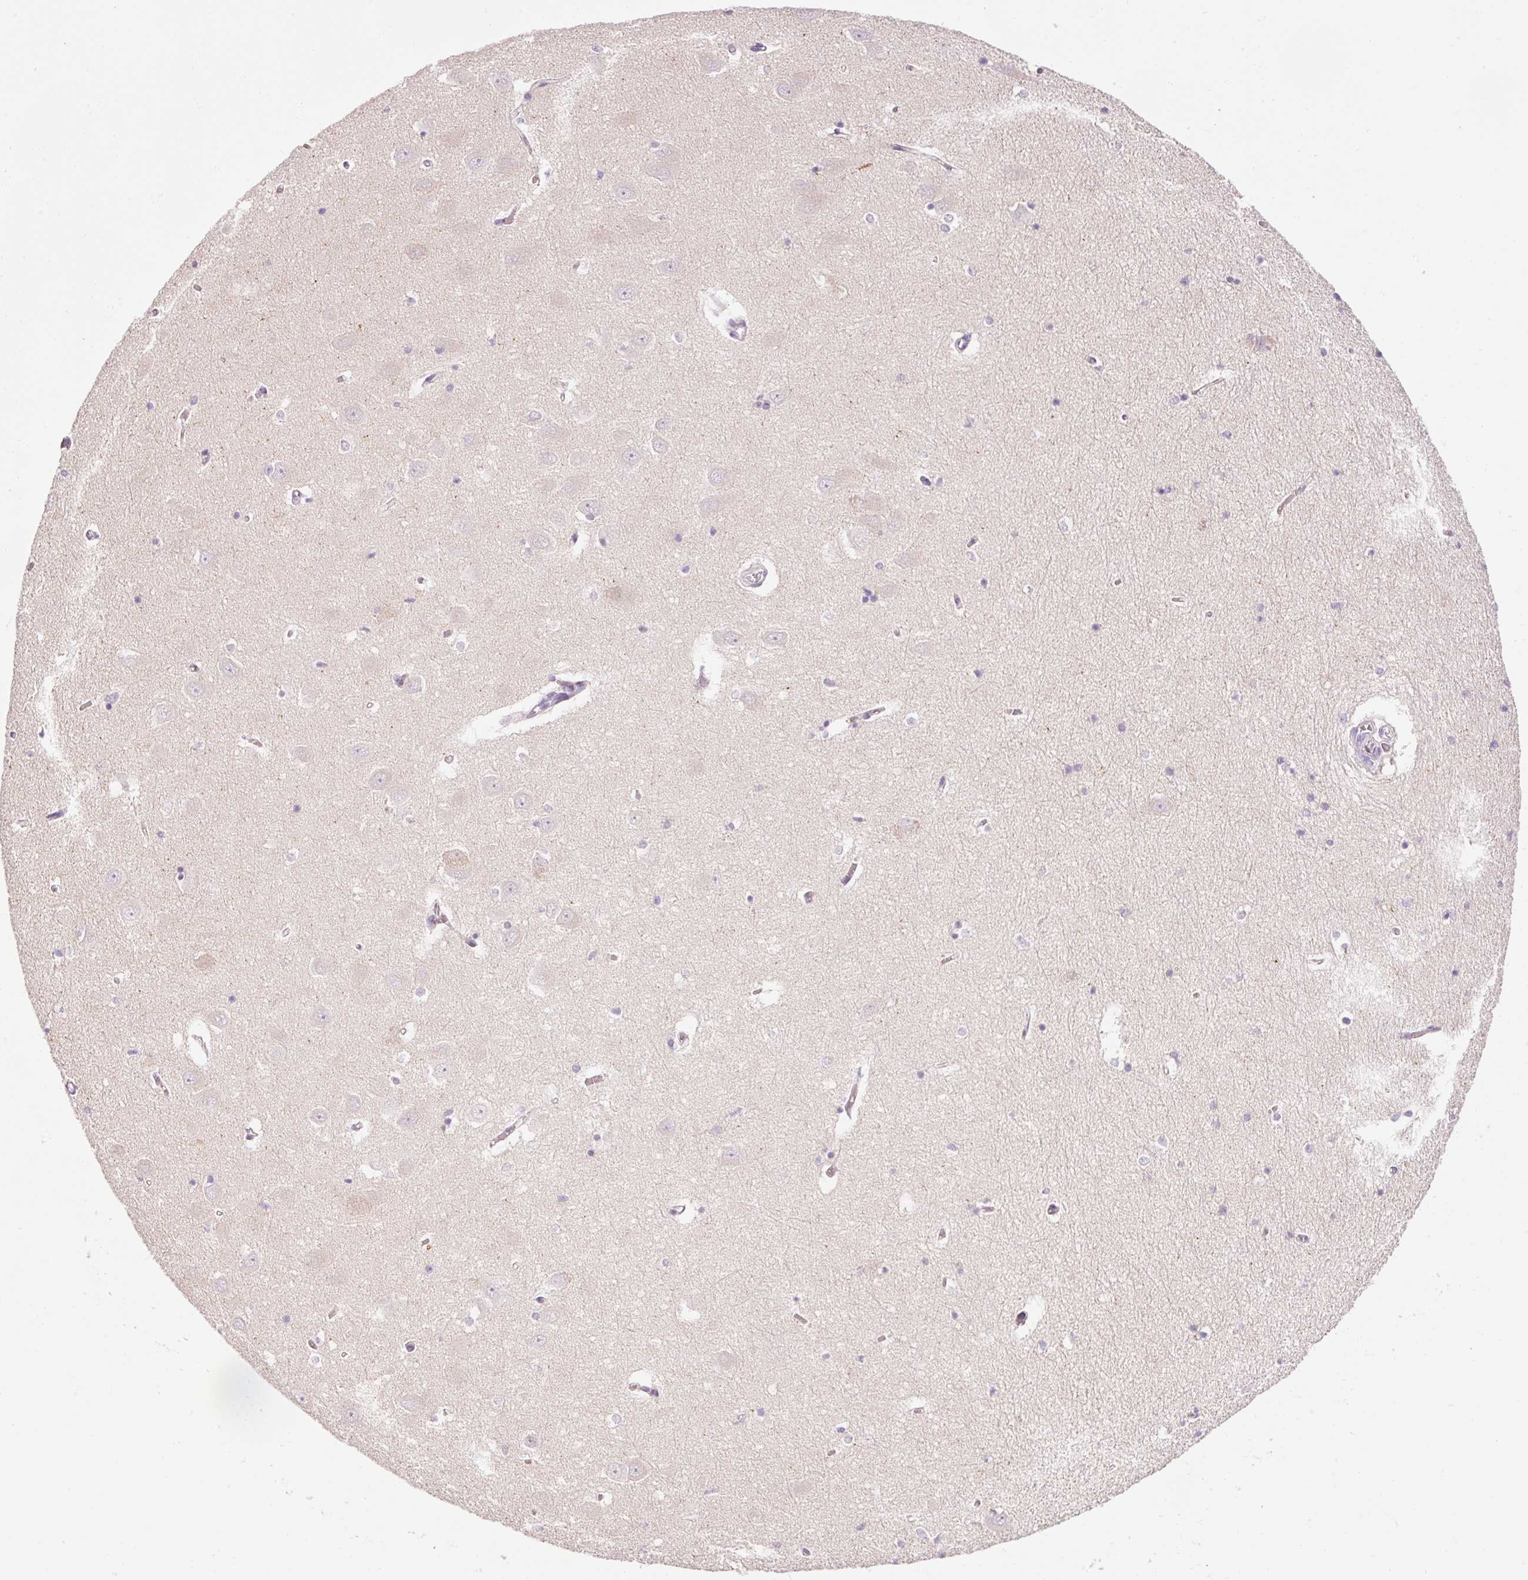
{"staining": {"intensity": "weak", "quantity": "<25%", "location": "cytoplasmic/membranous"}, "tissue": "hippocampus", "cell_type": "Glial cells", "image_type": "normal", "snomed": [{"axis": "morphology", "description": "Normal tissue, NOS"}, {"axis": "topography", "description": "Hippocampus"}], "caption": "Immunohistochemistry (IHC) of unremarkable human hippocampus exhibits no positivity in glial cells. (Stains: DAB (3,3'-diaminobenzidine) immunohistochemistry (IHC) with hematoxylin counter stain, Microscopy: brightfield microscopy at high magnification).", "gene": "DHRS11", "patient": {"sex": "male", "age": 70}}